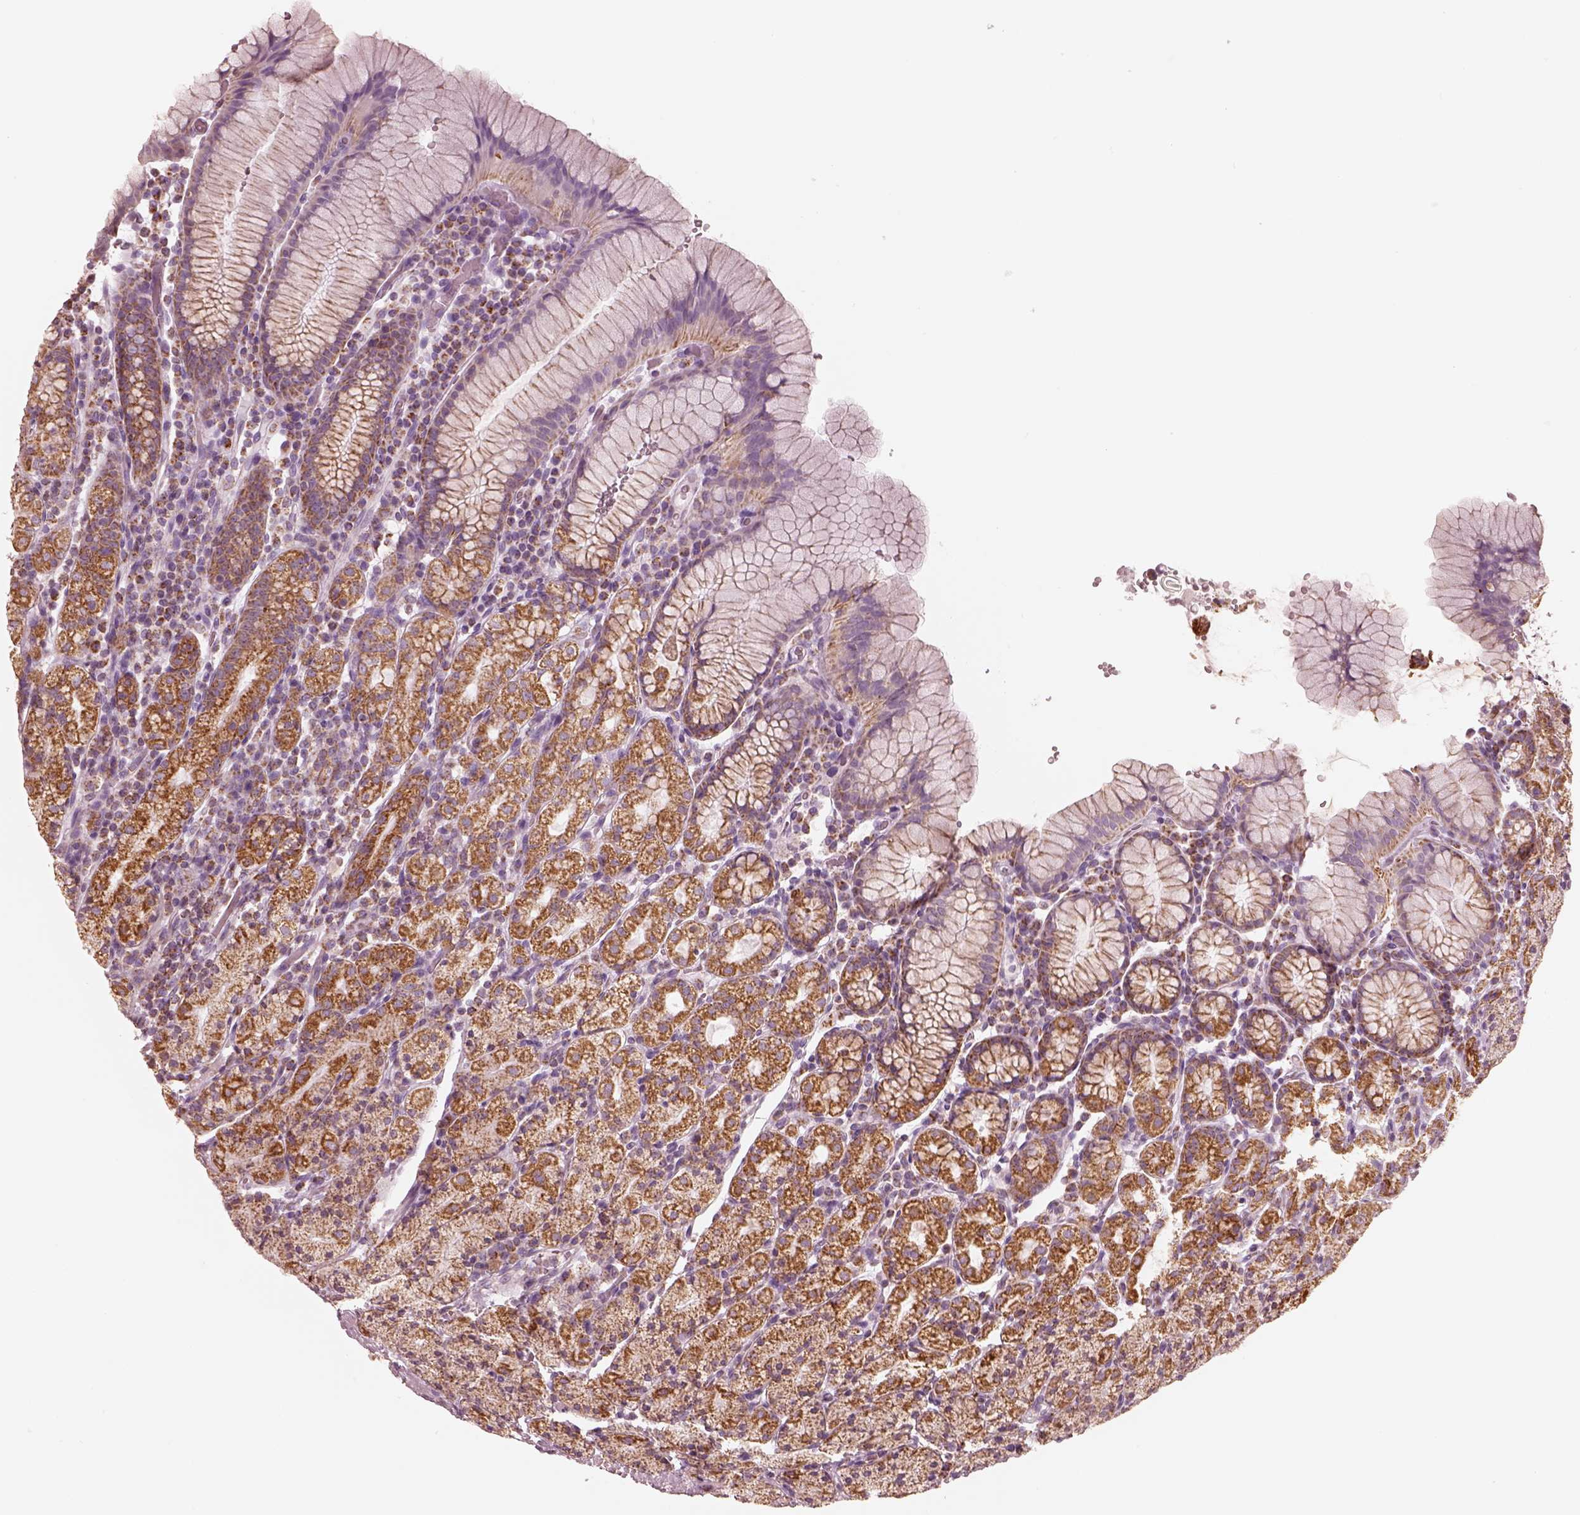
{"staining": {"intensity": "moderate", "quantity": ">75%", "location": "cytoplasmic/membranous"}, "tissue": "stomach", "cell_type": "Glandular cells", "image_type": "normal", "snomed": [{"axis": "morphology", "description": "Normal tissue, NOS"}, {"axis": "topography", "description": "Stomach, upper"}, {"axis": "topography", "description": "Stomach"}], "caption": "IHC histopathology image of normal stomach: stomach stained using immunohistochemistry reveals medium levels of moderate protein expression localized specifically in the cytoplasmic/membranous of glandular cells, appearing as a cytoplasmic/membranous brown color.", "gene": "ENTPD6", "patient": {"sex": "male", "age": 62}}